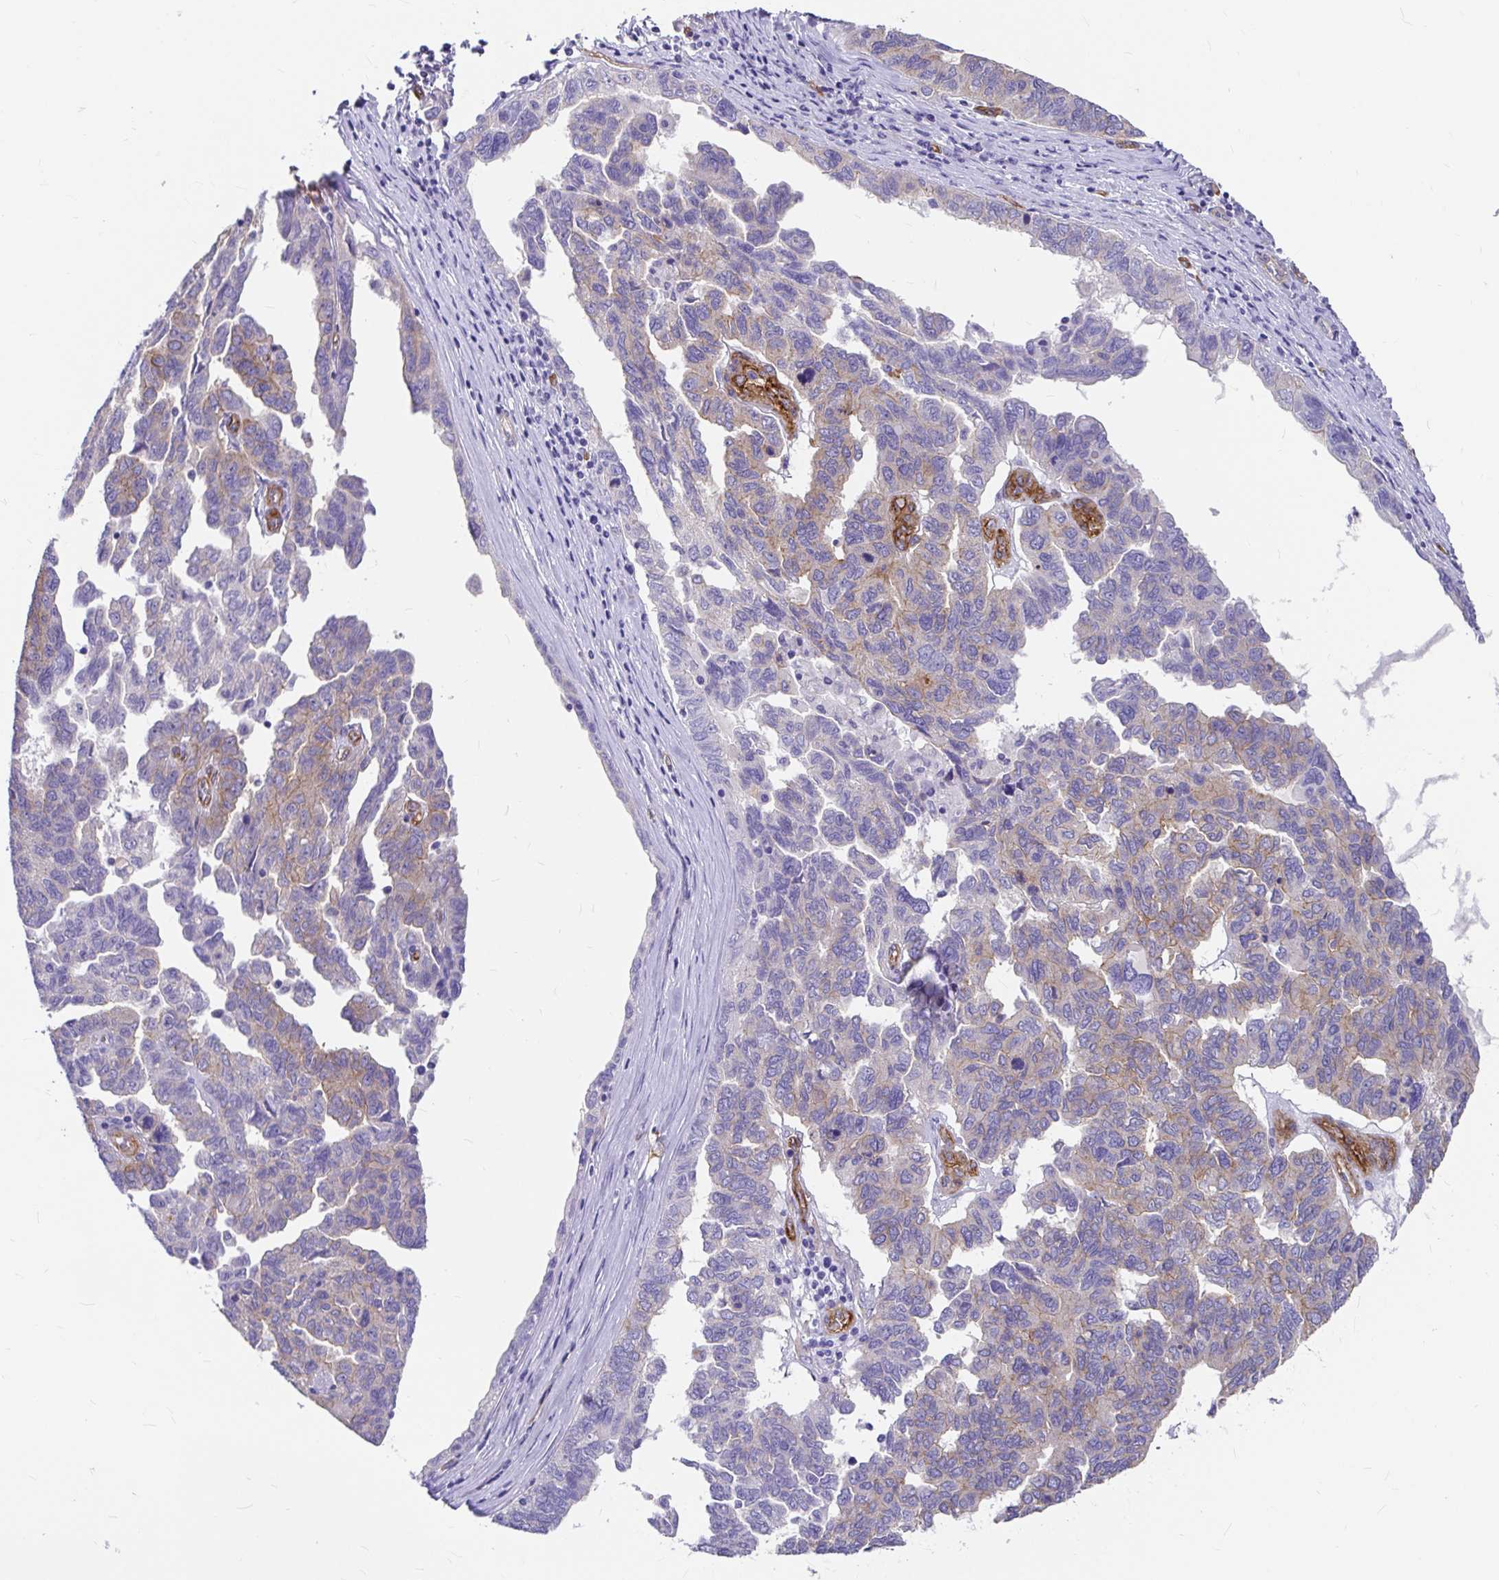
{"staining": {"intensity": "weak", "quantity": "<25%", "location": "cytoplasmic/membranous"}, "tissue": "ovarian cancer", "cell_type": "Tumor cells", "image_type": "cancer", "snomed": [{"axis": "morphology", "description": "Cystadenocarcinoma, serous, NOS"}, {"axis": "topography", "description": "Ovary"}], "caption": "Micrograph shows no protein positivity in tumor cells of ovarian serous cystadenocarcinoma tissue. (IHC, brightfield microscopy, high magnification).", "gene": "MYO1B", "patient": {"sex": "female", "age": 64}}